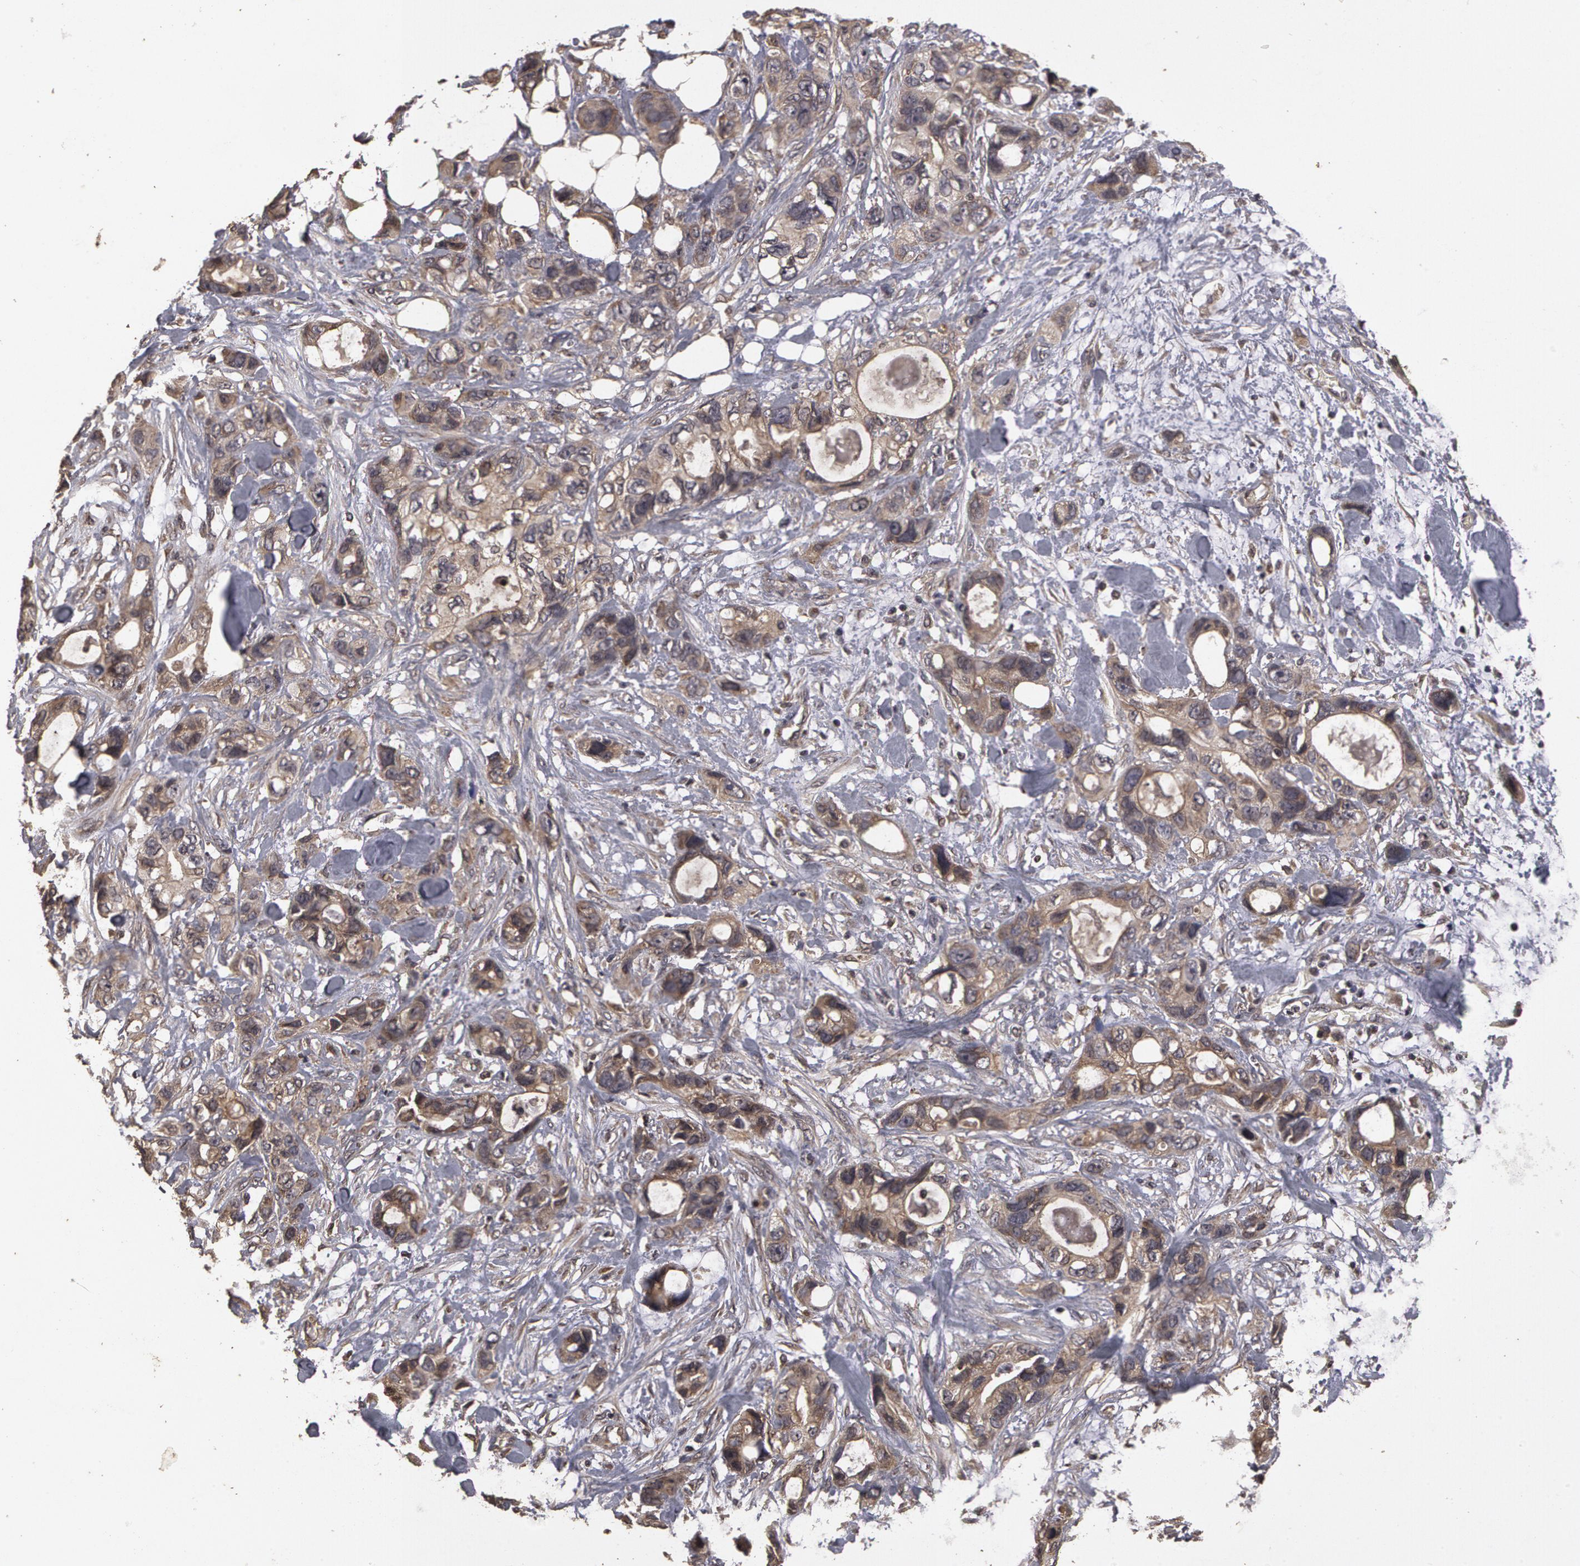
{"staining": {"intensity": "negative", "quantity": "none", "location": "none"}, "tissue": "stomach cancer", "cell_type": "Tumor cells", "image_type": "cancer", "snomed": [{"axis": "morphology", "description": "Adenocarcinoma, NOS"}, {"axis": "topography", "description": "Stomach, upper"}], "caption": "There is no significant expression in tumor cells of stomach cancer.", "gene": "CALR", "patient": {"sex": "male", "age": 47}}